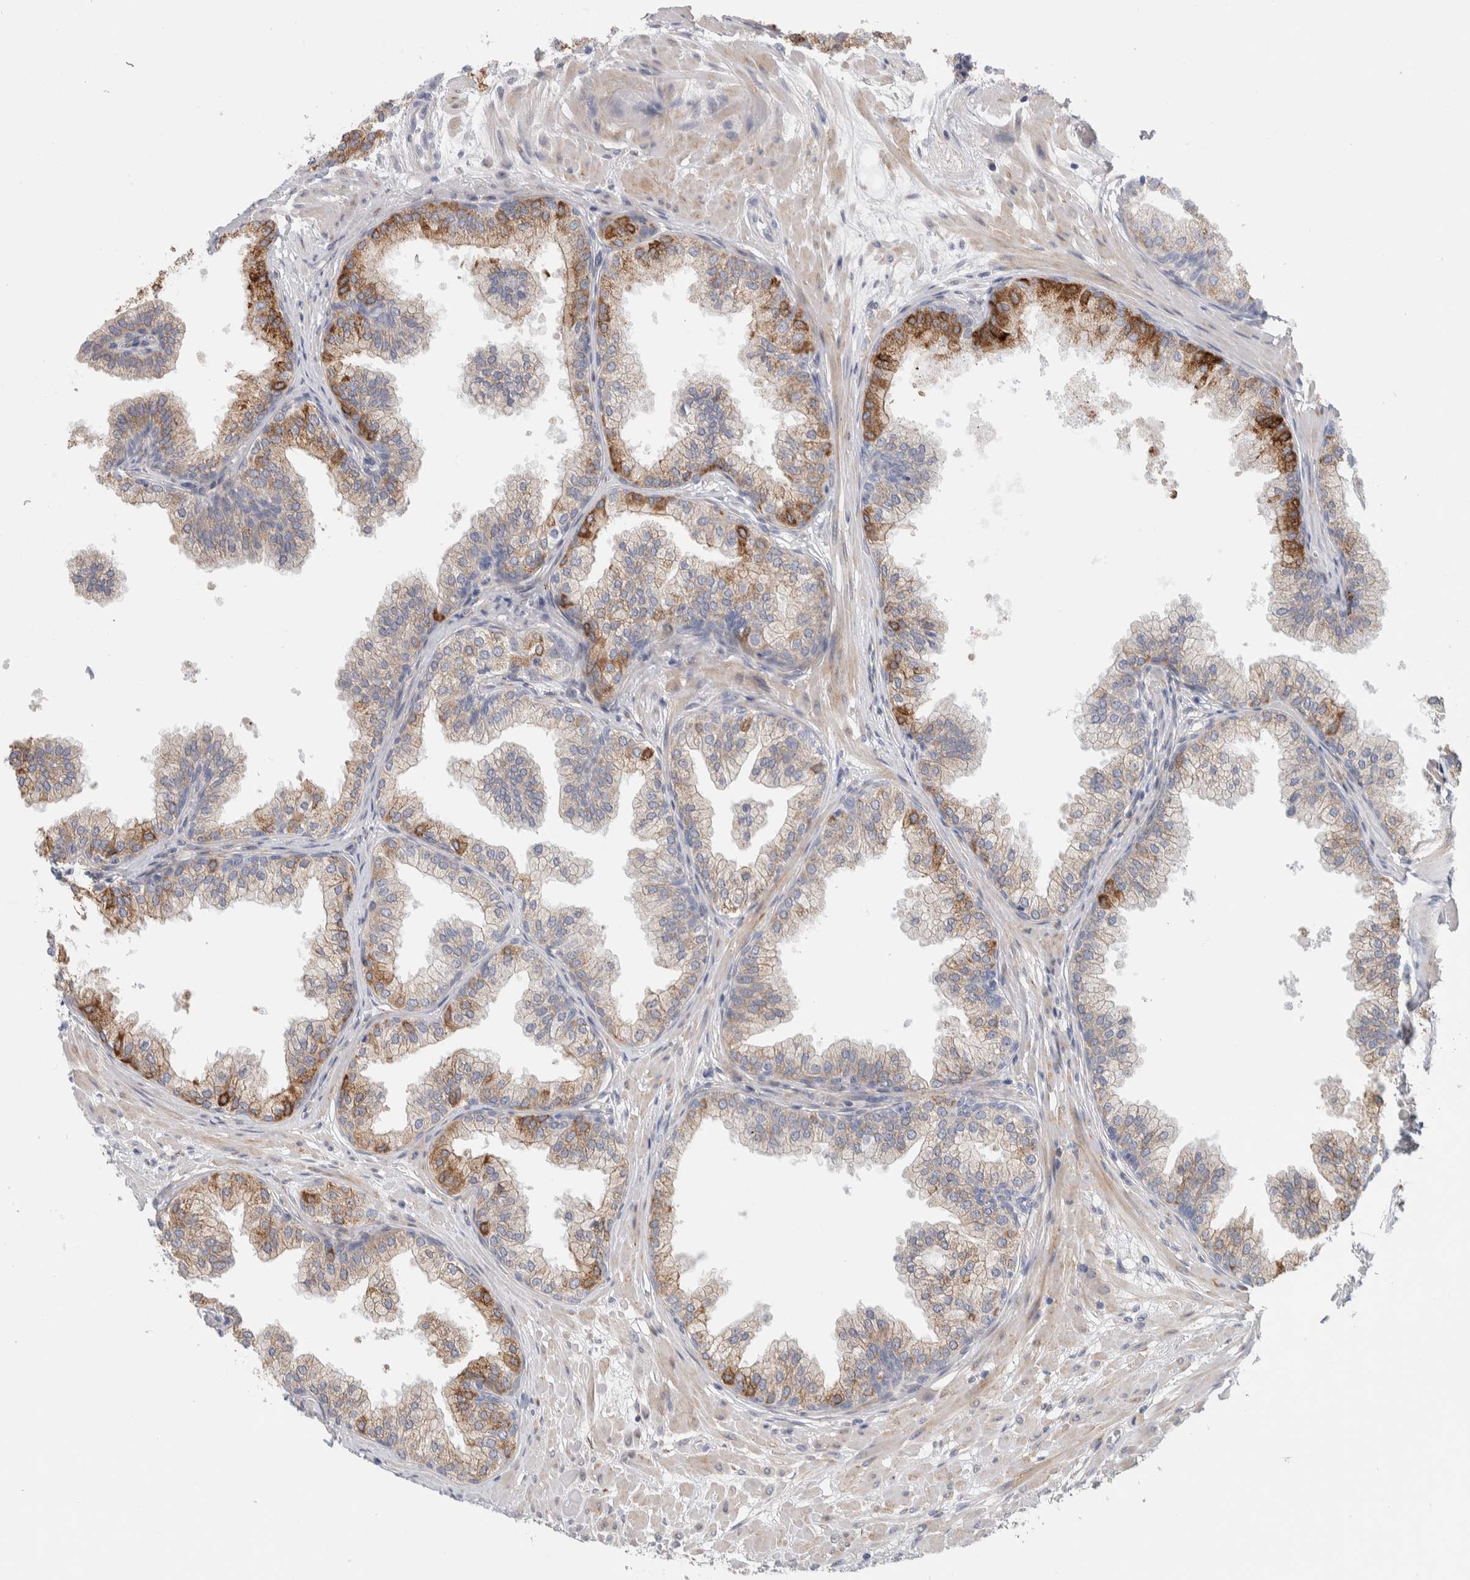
{"staining": {"intensity": "moderate", "quantity": "25%-75%", "location": "cytoplasmic/membranous"}, "tissue": "prostate", "cell_type": "Glandular cells", "image_type": "normal", "snomed": [{"axis": "morphology", "description": "Normal tissue, NOS"}, {"axis": "morphology", "description": "Urothelial carcinoma, Low grade"}, {"axis": "topography", "description": "Urinary bladder"}, {"axis": "topography", "description": "Prostate"}], "caption": "There is medium levels of moderate cytoplasmic/membranous staining in glandular cells of normal prostate, as demonstrated by immunohistochemical staining (brown color).", "gene": "ENGASE", "patient": {"sex": "male", "age": 60}}